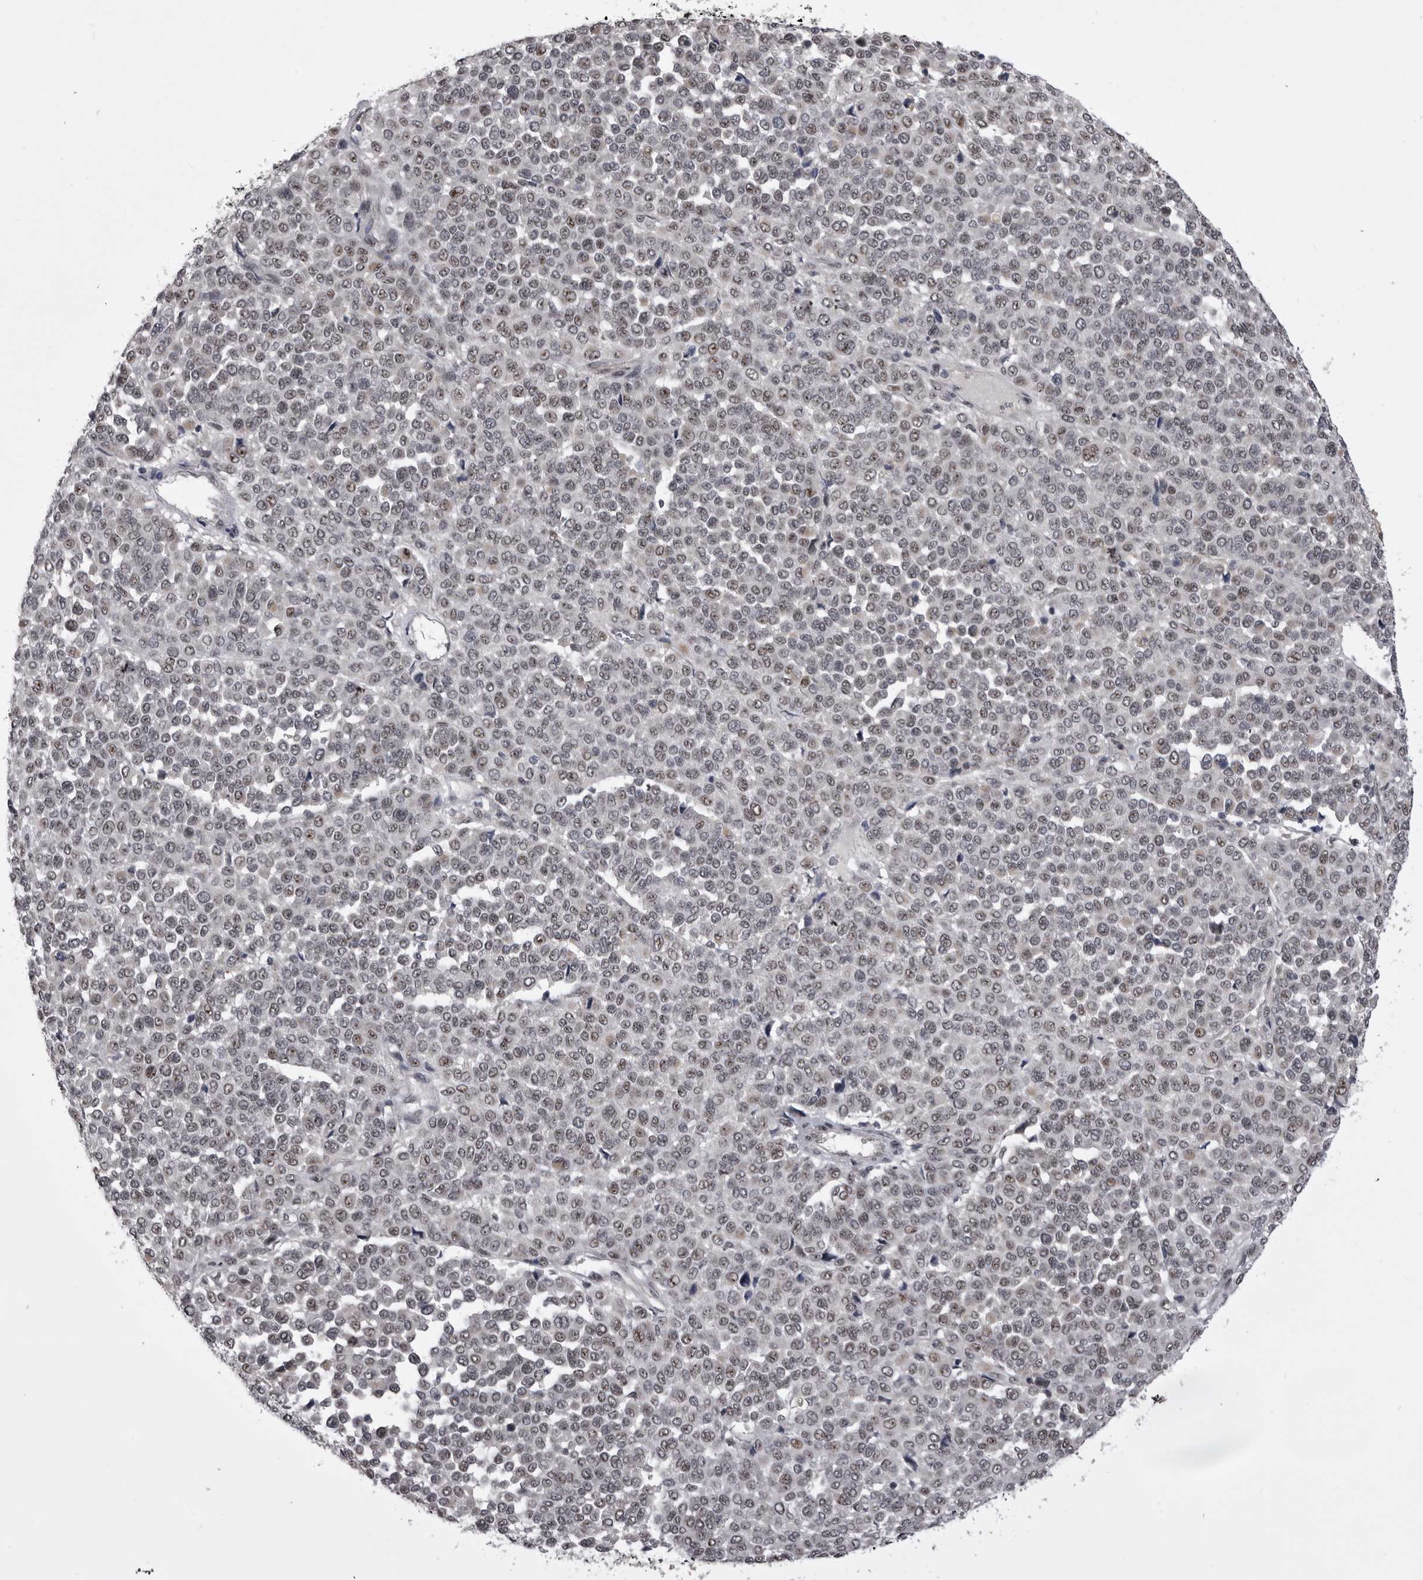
{"staining": {"intensity": "weak", "quantity": "<25%", "location": "nuclear"}, "tissue": "melanoma", "cell_type": "Tumor cells", "image_type": "cancer", "snomed": [{"axis": "morphology", "description": "Malignant melanoma, Metastatic site"}, {"axis": "topography", "description": "Pancreas"}], "caption": "Human malignant melanoma (metastatic site) stained for a protein using immunohistochemistry demonstrates no expression in tumor cells.", "gene": "PRPF3", "patient": {"sex": "female", "age": 30}}